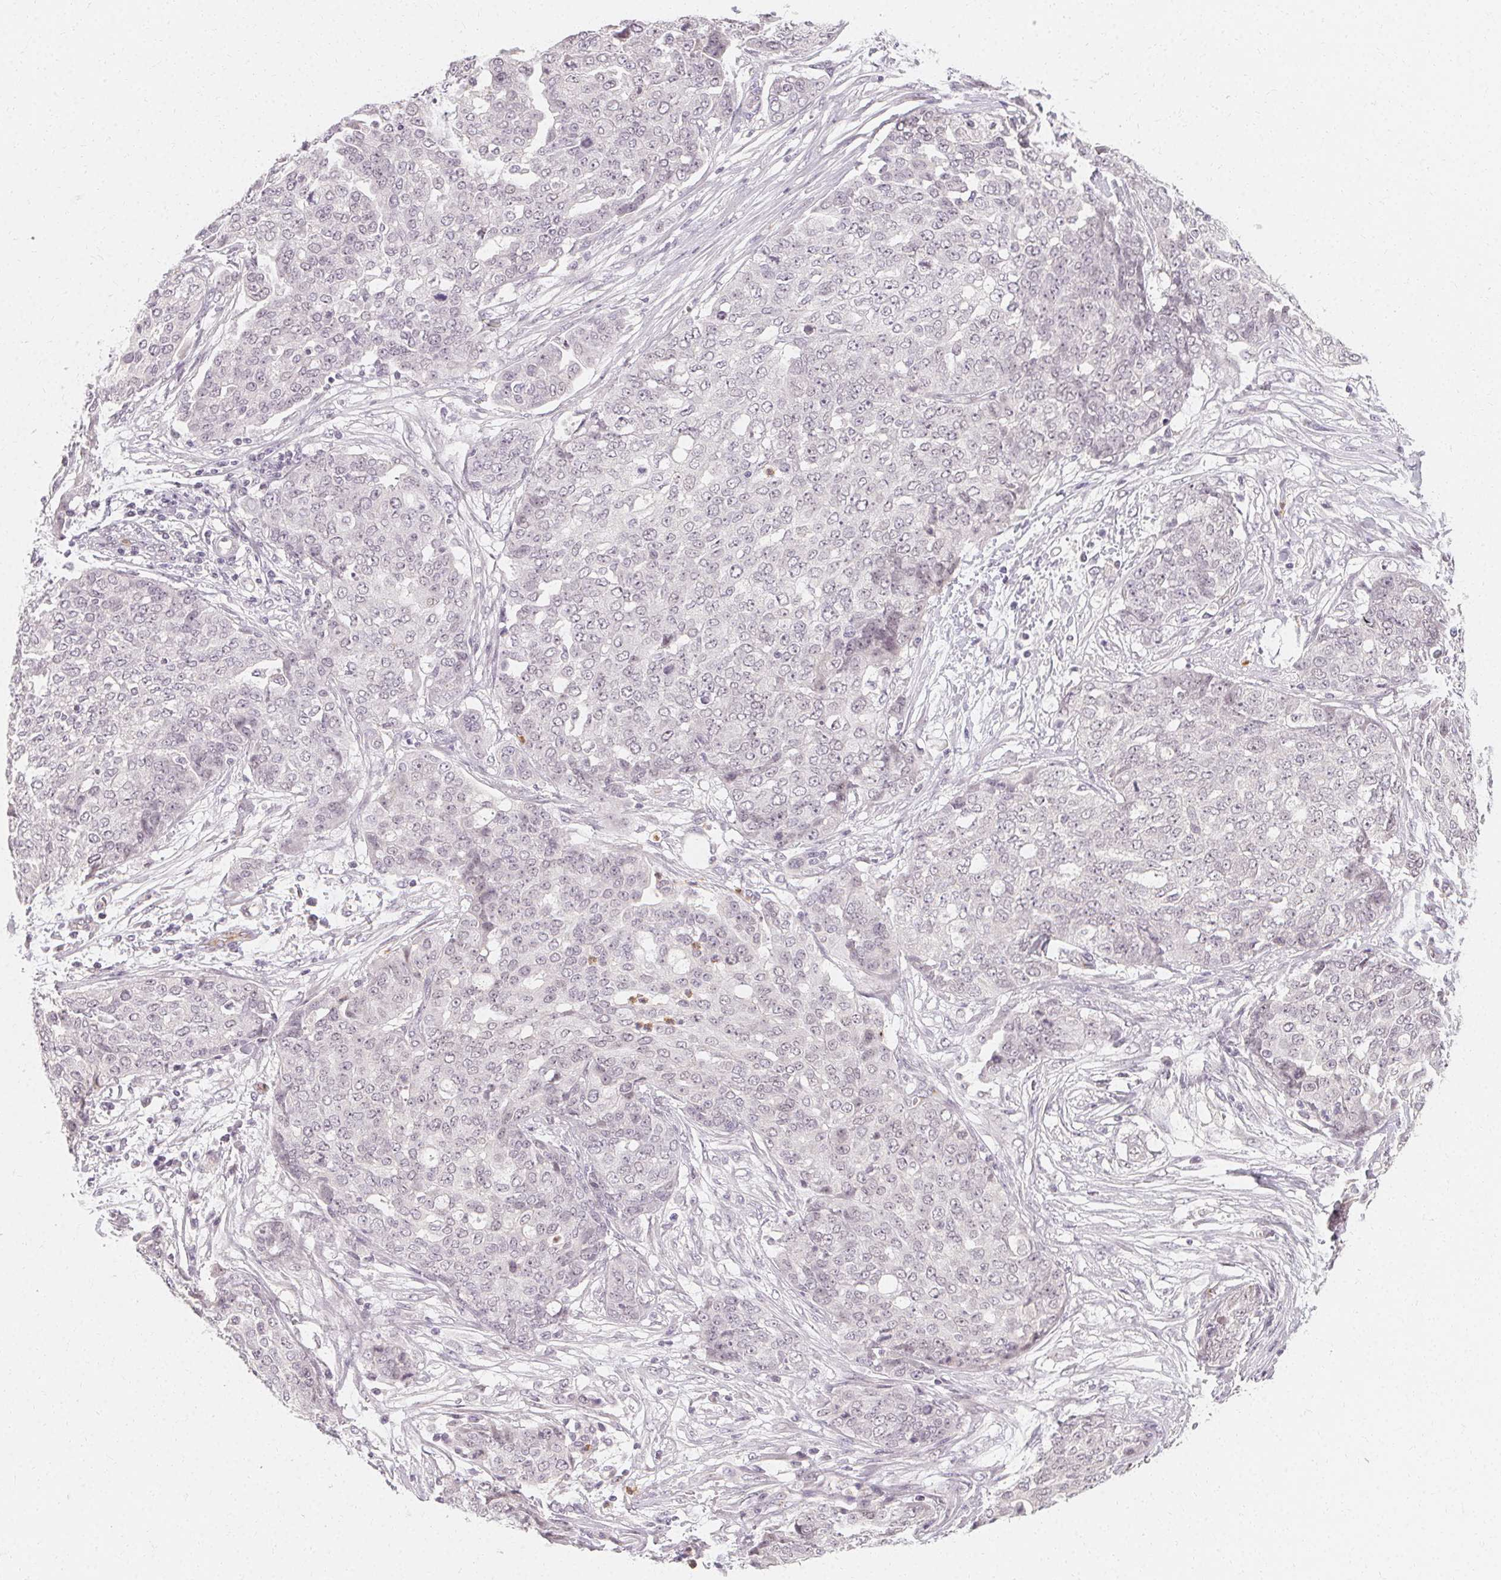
{"staining": {"intensity": "negative", "quantity": "none", "location": "none"}, "tissue": "ovarian cancer", "cell_type": "Tumor cells", "image_type": "cancer", "snomed": [{"axis": "morphology", "description": "Cystadenocarcinoma, serous, NOS"}, {"axis": "topography", "description": "Soft tissue"}, {"axis": "topography", "description": "Ovary"}], "caption": "Human ovarian cancer stained for a protein using immunohistochemistry demonstrates no positivity in tumor cells.", "gene": "CLCNKB", "patient": {"sex": "female", "age": 57}}